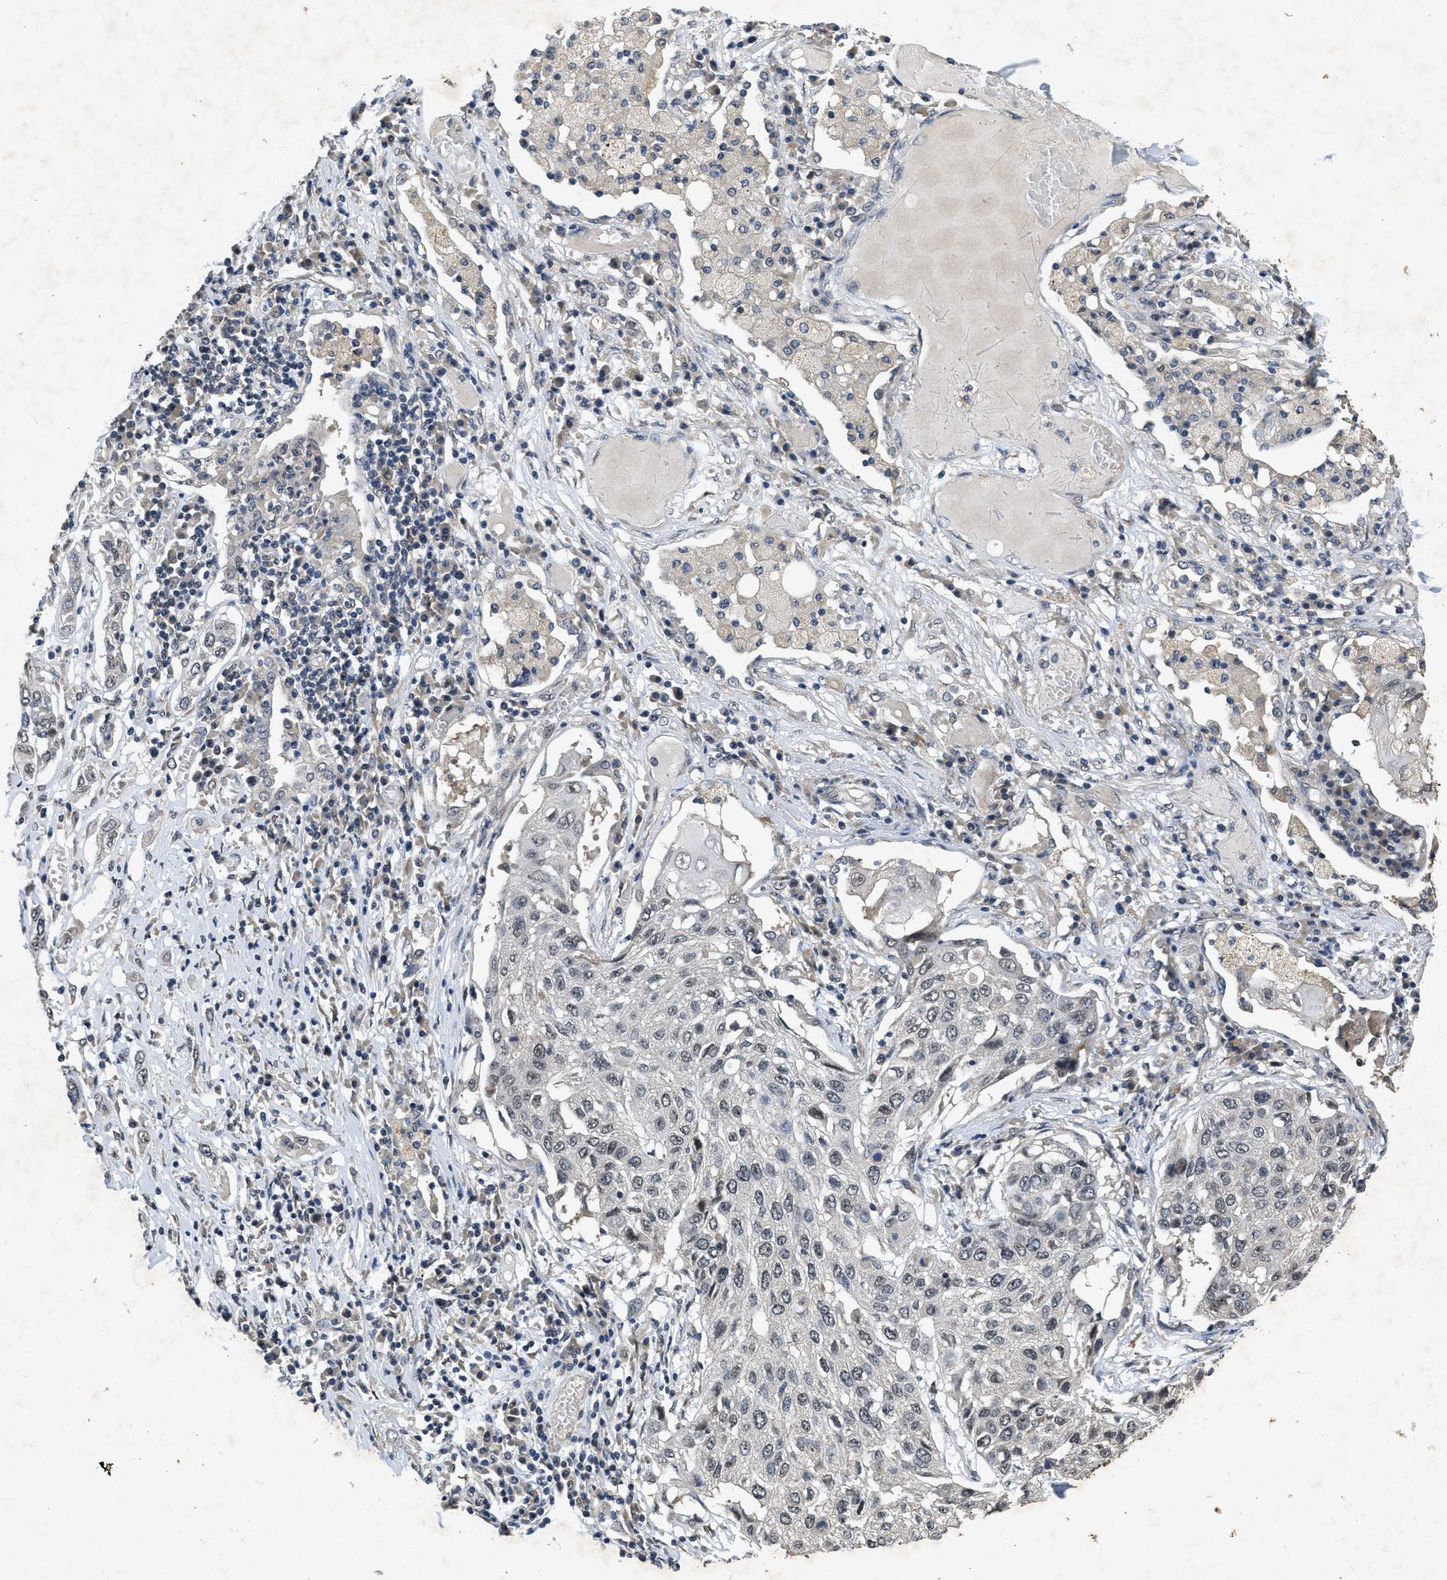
{"staining": {"intensity": "negative", "quantity": "none", "location": "none"}, "tissue": "lung cancer", "cell_type": "Tumor cells", "image_type": "cancer", "snomed": [{"axis": "morphology", "description": "Squamous cell carcinoma, NOS"}, {"axis": "topography", "description": "Lung"}], "caption": "Protein analysis of lung cancer reveals no significant expression in tumor cells.", "gene": "PAPOLG", "patient": {"sex": "male", "age": 71}}